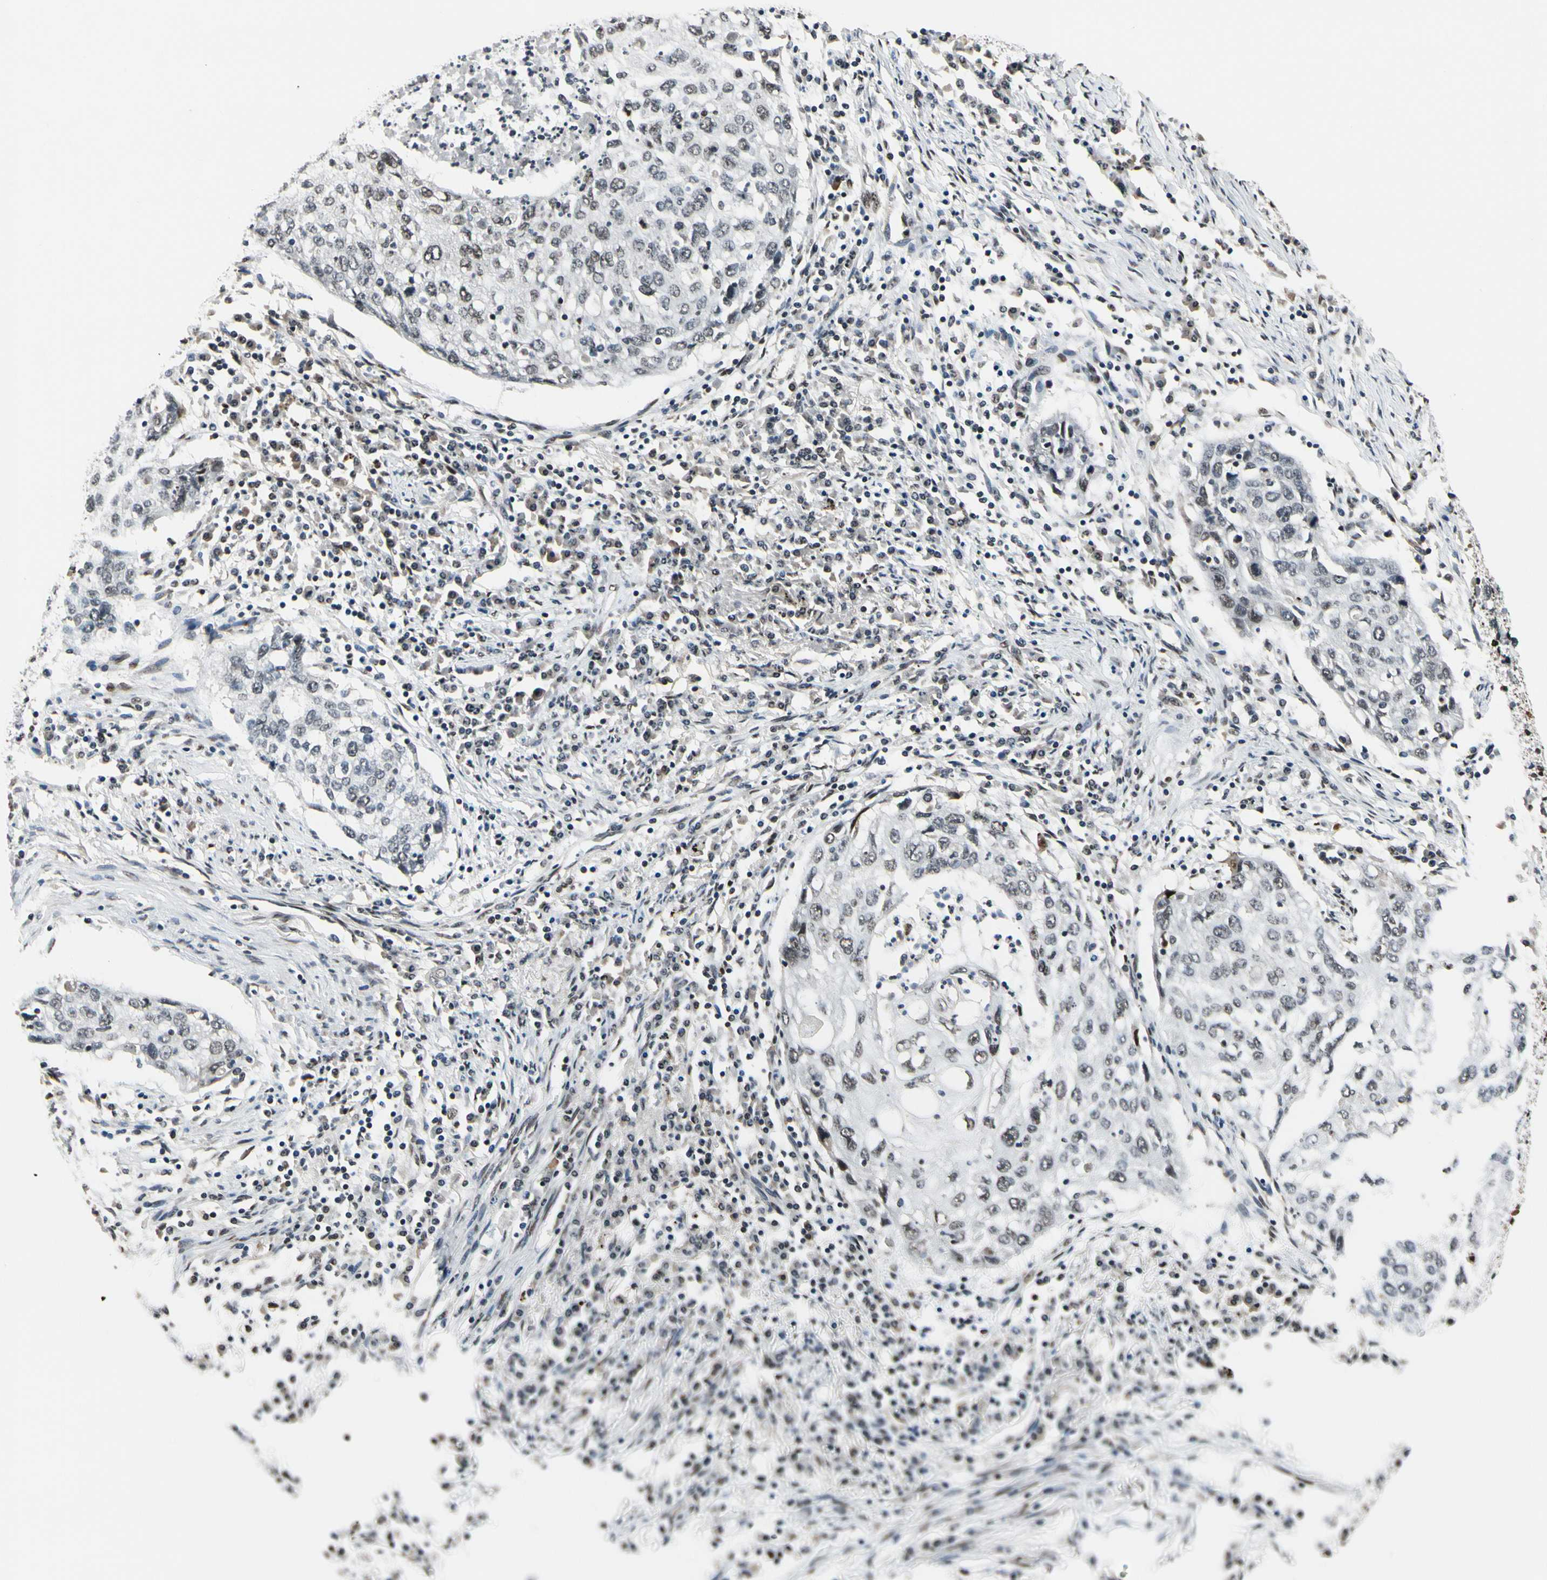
{"staining": {"intensity": "weak", "quantity": "25%-75%", "location": "nuclear"}, "tissue": "lung cancer", "cell_type": "Tumor cells", "image_type": "cancer", "snomed": [{"axis": "morphology", "description": "Squamous cell carcinoma, NOS"}, {"axis": "topography", "description": "Lung"}], "caption": "High-magnification brightfield microscopy of lung squamous cell carcinoma stained with DAB (3,3'-diaminobenzidine) (brown) and counterstained with hematoxylin (blue). tumor cells exhibit weak nuclear staining is present in approximately25%-75% of cells.", "gene": "RECQL", "patient": {"sex": "female", "age": 63}}